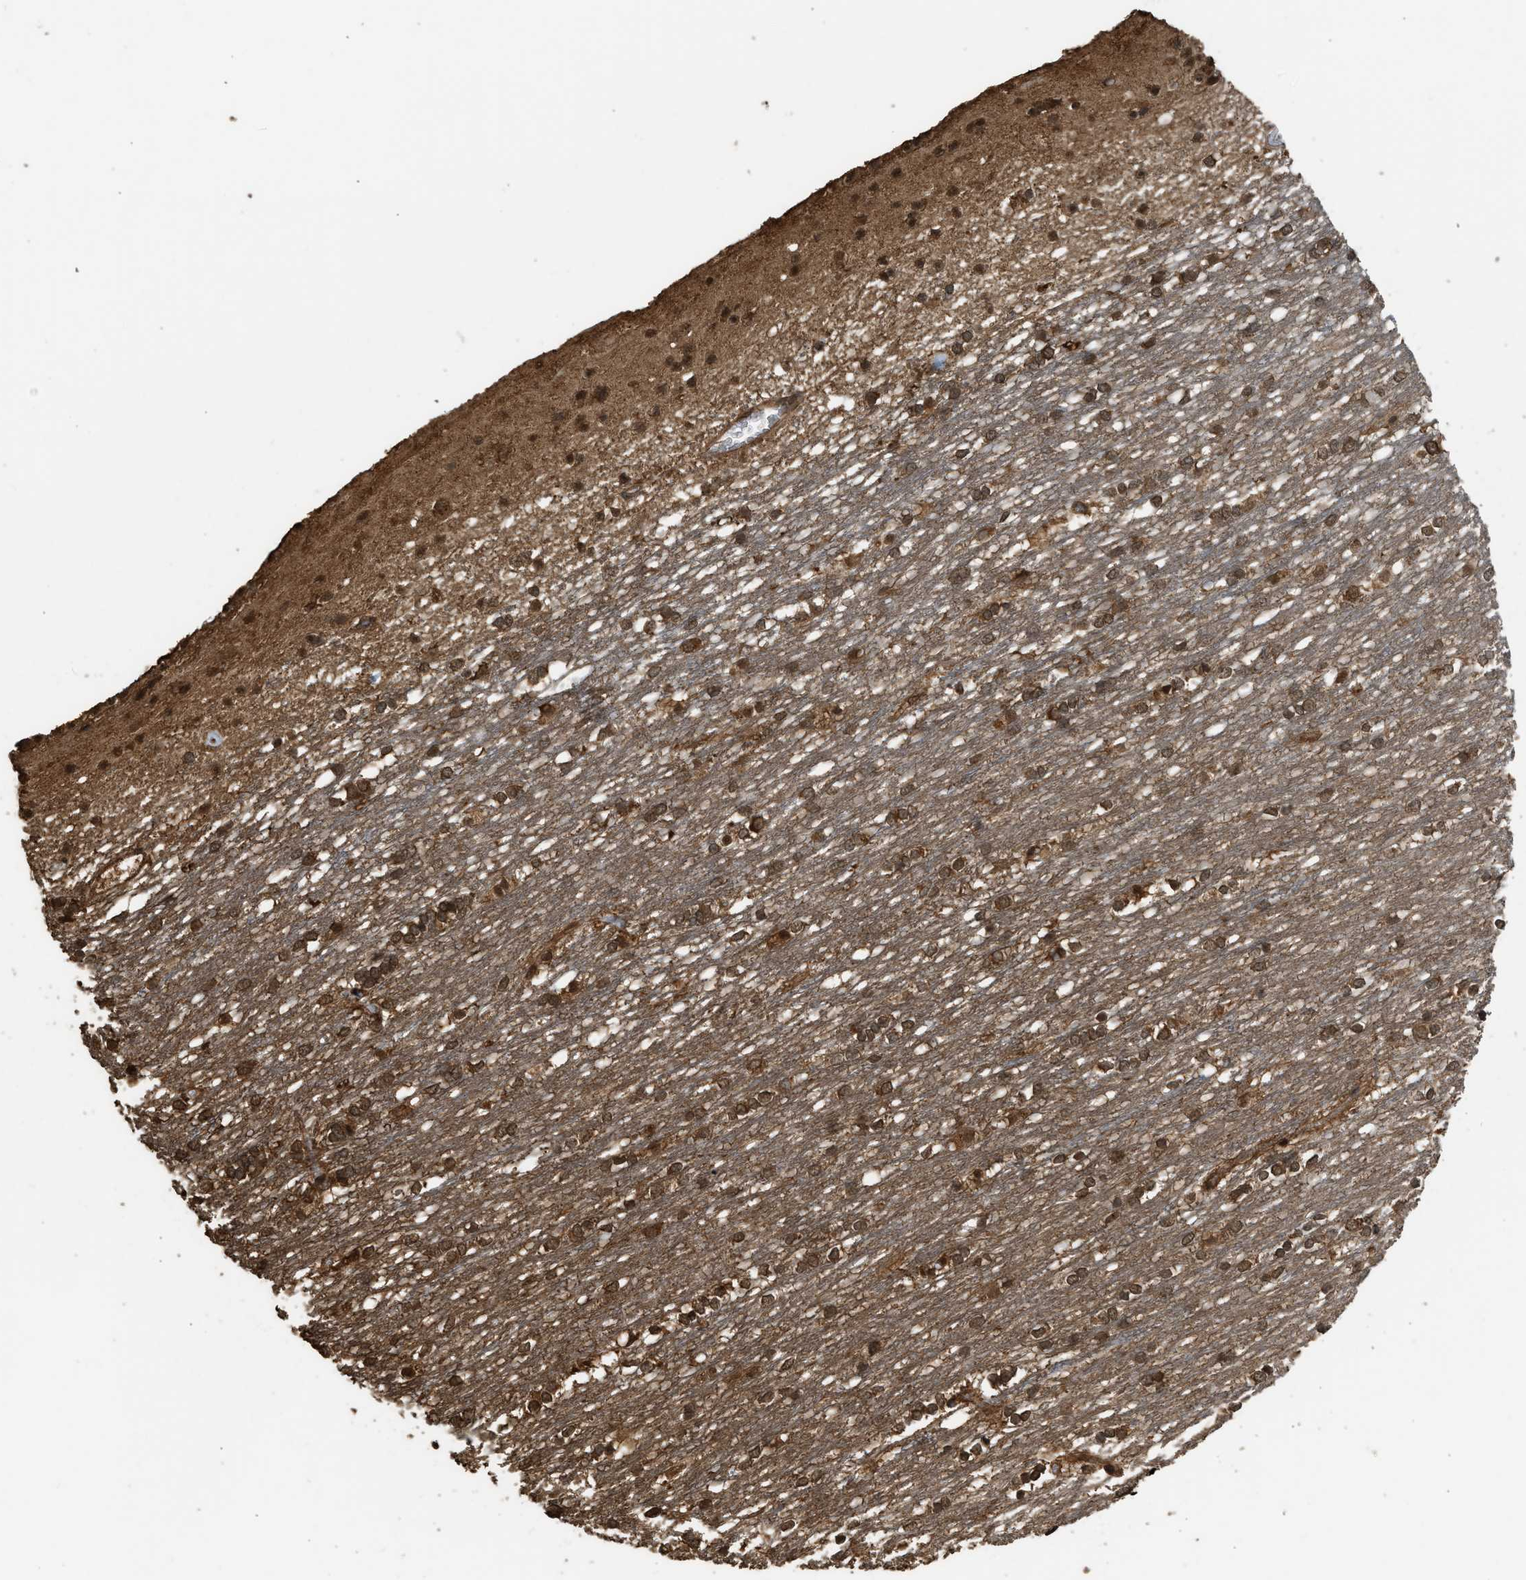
{"staining": {"intensity": "strong", "quantity": ">75%", "location": "nuclear"}, "tissue": "caudate", "cell_type": "Glial cells", "image_type": "normal", "snomed": [{"axis": "morphology", "description": "Normal tissue, NOS"}, {"axis": "topography", "description": "Lateral ventricle wall"}], "caption": "Benign caudate demonstrates strong nuclear positivity in approximately >75% of glial cells The protein is shown in brown color, while the nuclei are stained blue..", "gene": "MYBL2", "patient": {"sex": "female", "age": 19}}